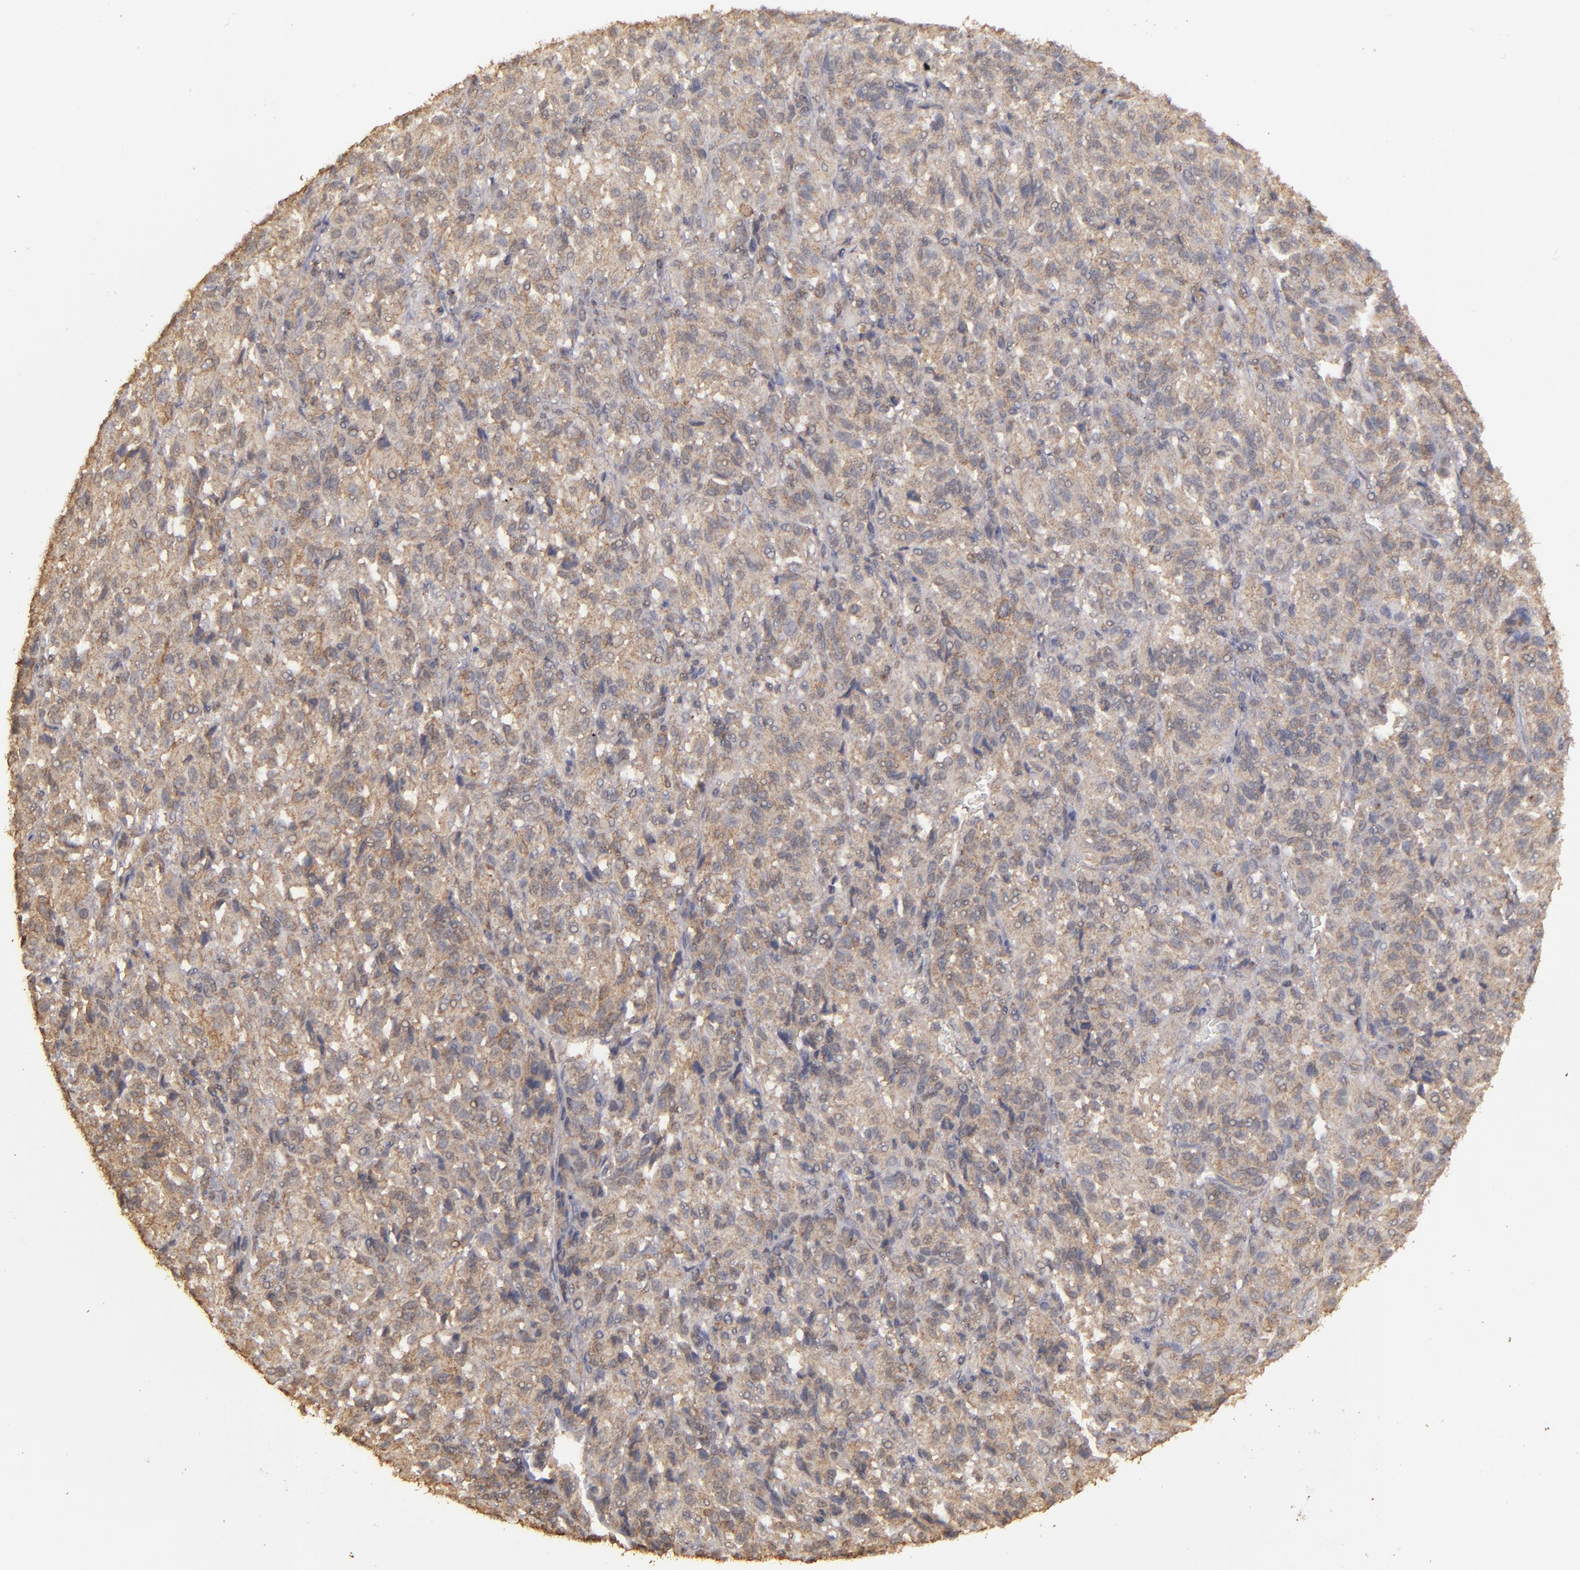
{"staining": {"intensity": "weak", "quantity": "25%-75%", "location": "cytoplasmic/membranous"}, "tissue": "melanoma", "cell_type": "Tumor cells", "image_type": "cancer", "snomed": [{"axis": "morphology", "description": "Malignant melanoma, Metastatic site"}, {"axis": "topography", "description": "Lung"}], "caption": "Melanoma stained with a brown dye reveals weak cytoplasmic/membranous positive positivity in approximately 25%-75% of tumor cells.", "gene": "FAT1", "patient": {"sex": "male", "age": 64}}